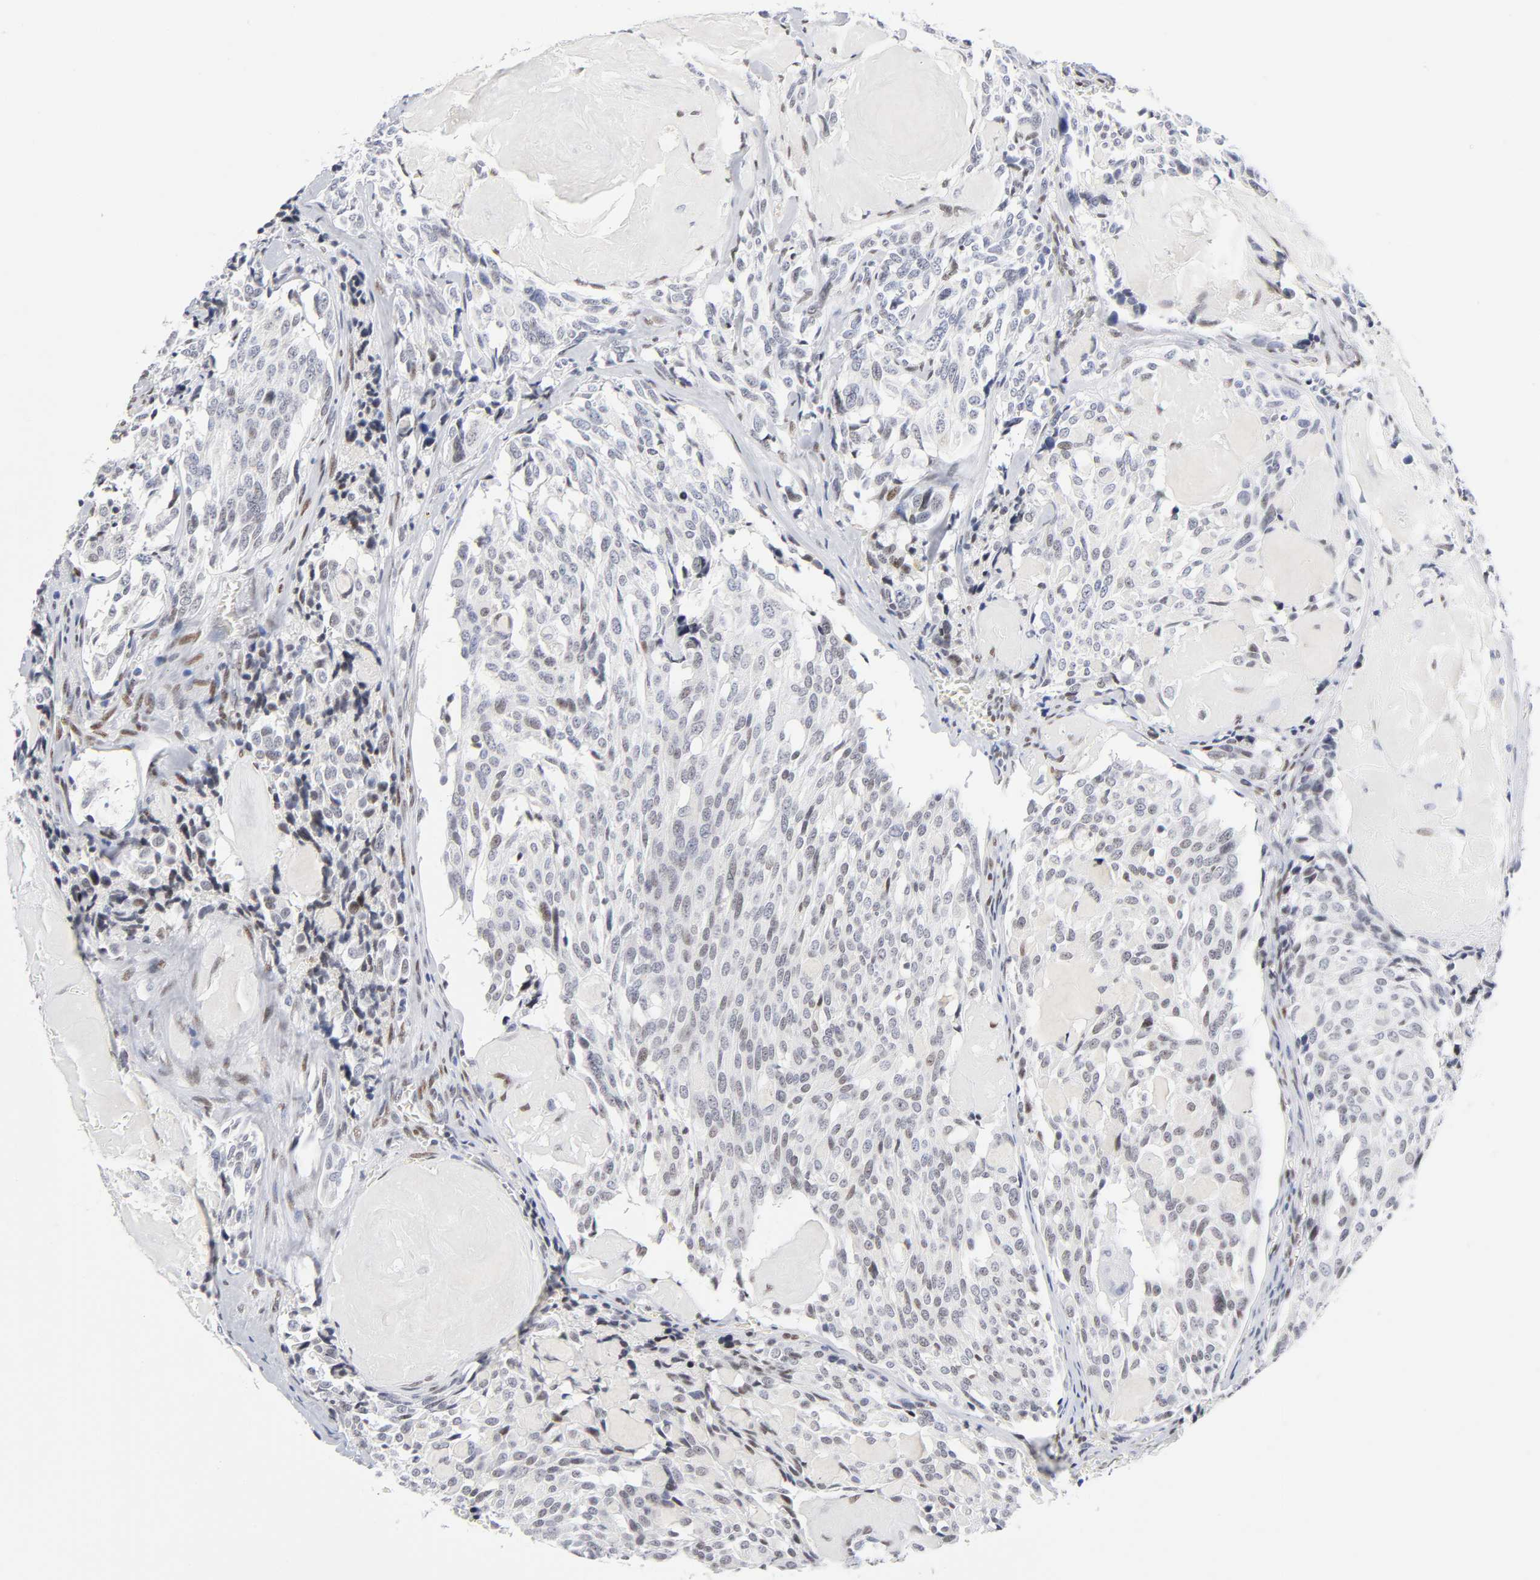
{"staining": {"intensity": "negative", "quantity": "none", "location": "none"}, "tissue": "thyroid cancer", "cell_type": "Tumor cells", "image_type": "cancer", "snomed": [{"axis": "morphology", "description": "Carcinoma, NOS"}, {"axis": "morphology", "description": "Carcinoid, malignant, NOS"}, {"axis": "topography", "description": "Thyroid gland"}], "caption": "Immunohistochemical staining of carcinoid (malignant) (thyroid) shows no significant positivity in tumor cells.", "gene": "NFIC", "patient": {"sex": "male", "age": 33}}